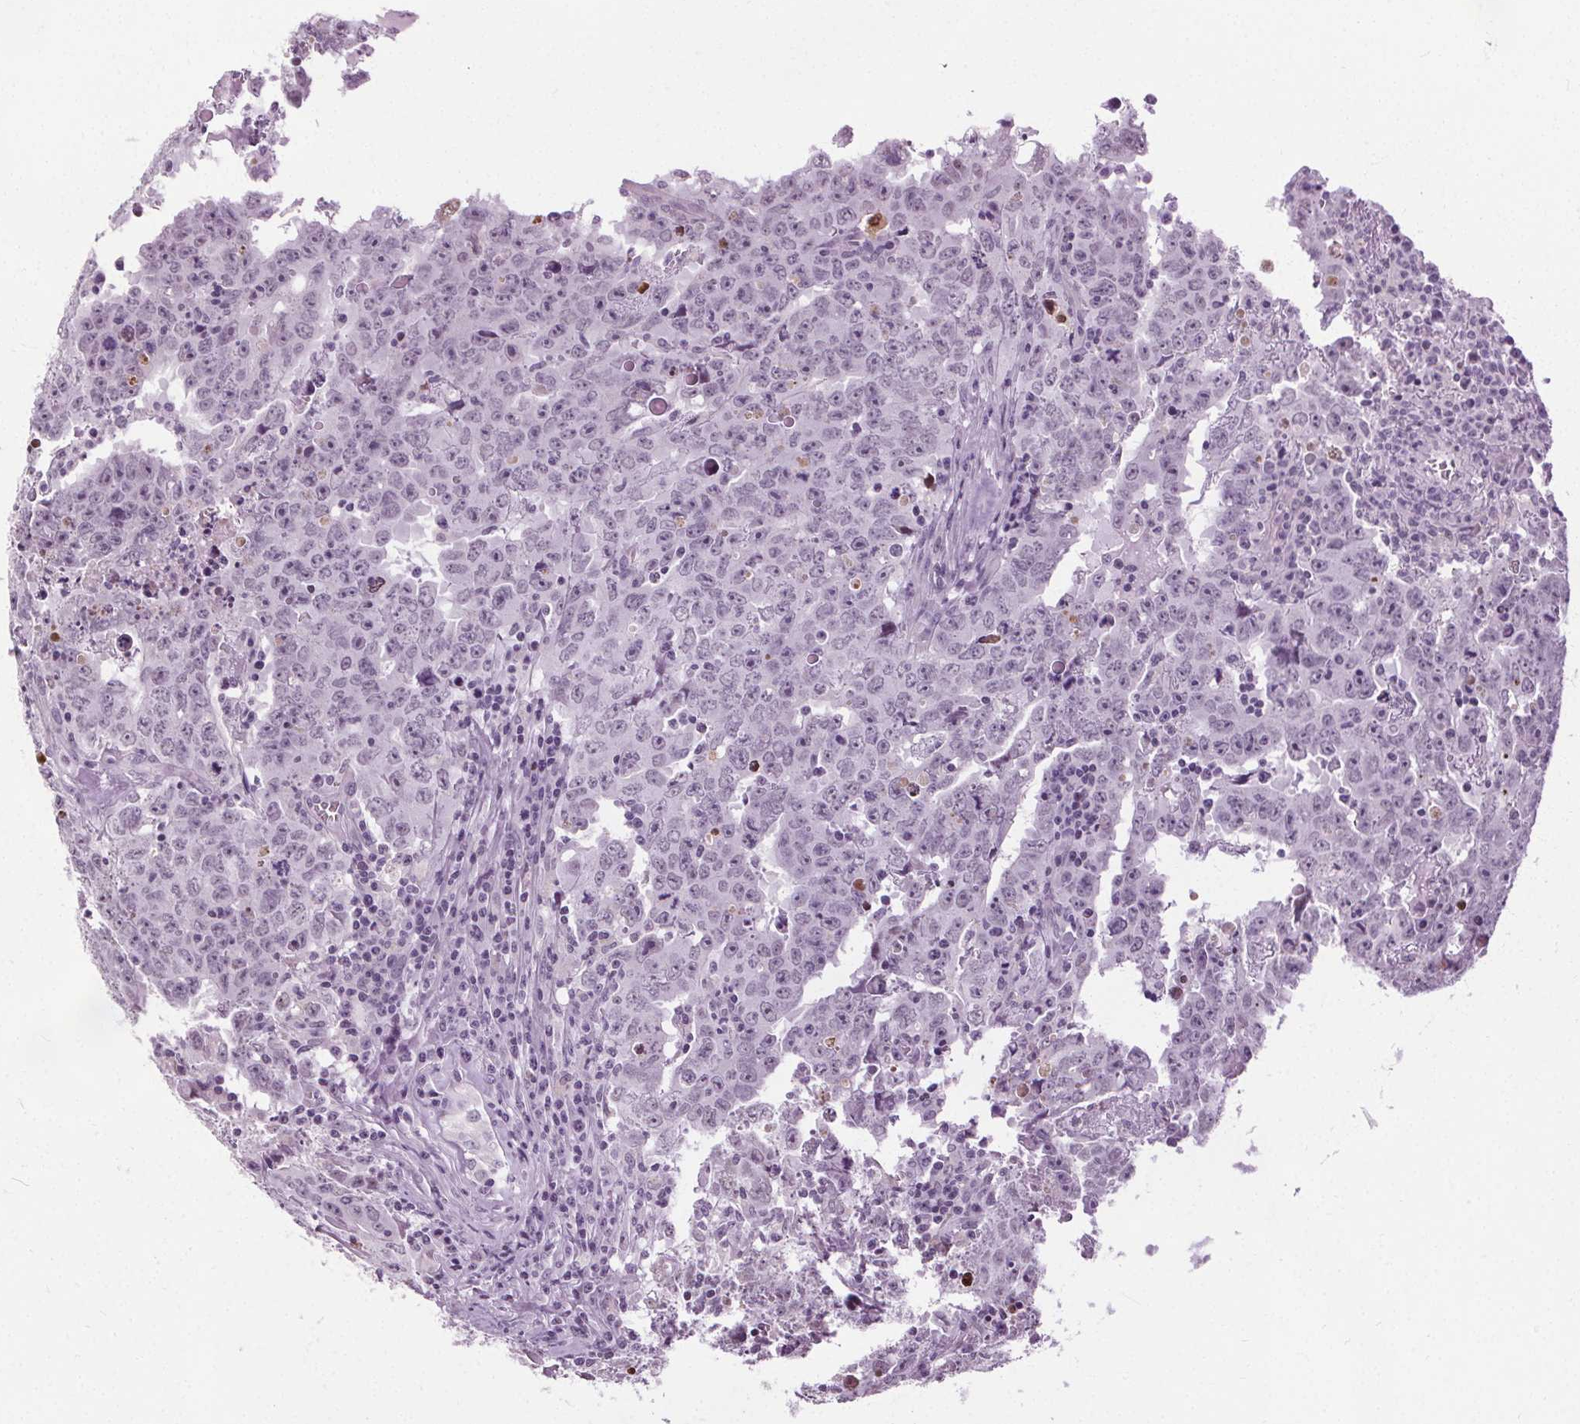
{"staining": {"intensity": "negative", "quantity": "none", "location": "none"}, "tissue": "testis cancer", "cell_type": "Tumor cells", "image_type": "cancer", "snomed": [{"axis": "morphology", "description": "Carcinoma, Embryonal, NOS"}, {"axis": "topography", "description": "Testis"}], "caption": "High power microscopy photomicrograph of an IHC photomicrograph of testis embryonal carcinoma, revealing no significant staining in tumor cells. (DAB IHC, high magnification).", "gene": "CEBPA", "patient": {"sex": "male", "age": 22}}